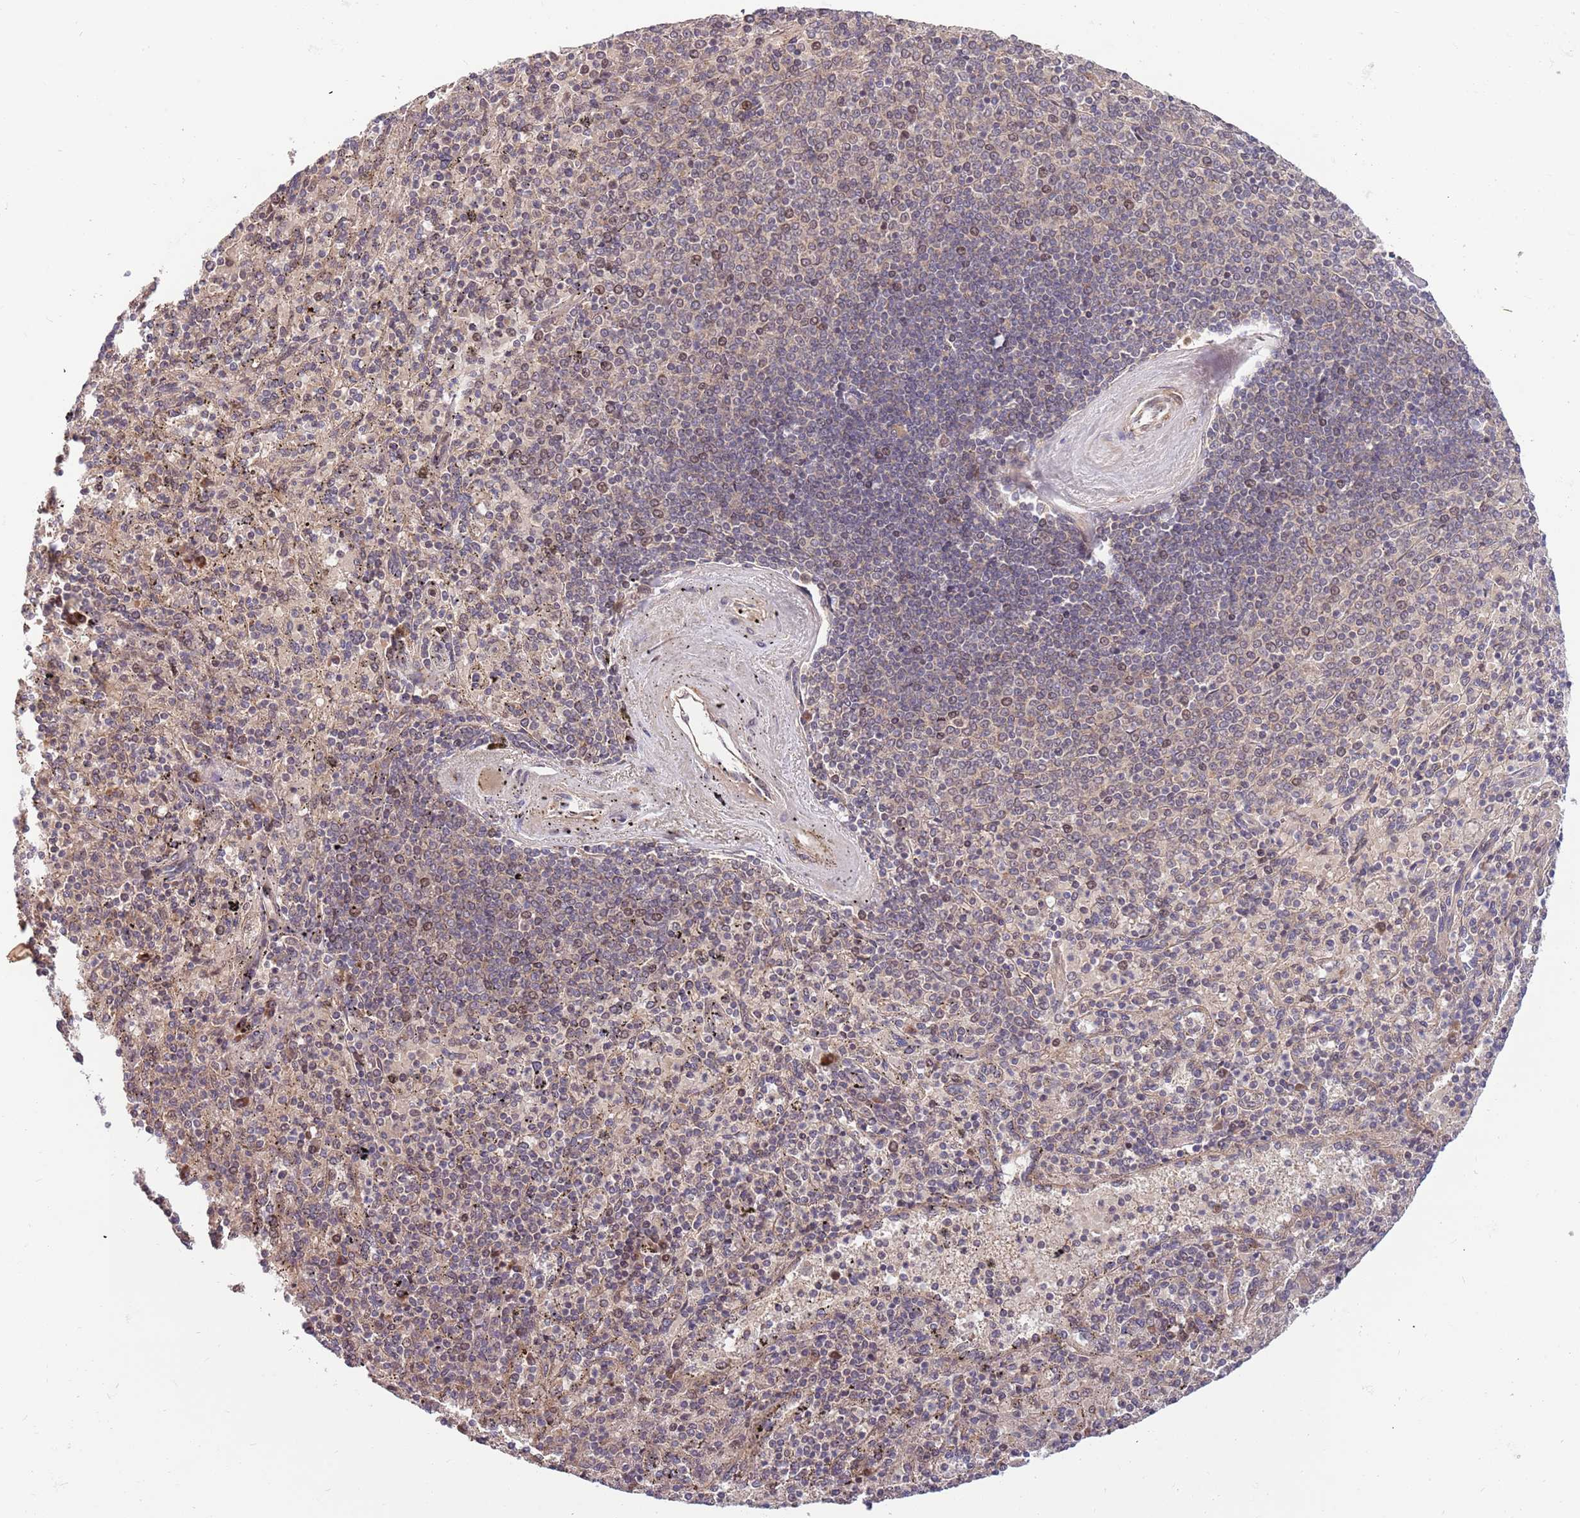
{"staining": {"intensity": "moderate", "quantity": "<25%", "location": "nuclear"}, "tissue": "spleen", "cell_type": "Cells in red pulp", "image_type": "normal", "snomed": [{"axis": "morphology", "description": "Normal tissue, NOS"}, {"axis": "topography", "description": "Spleen"}], "caption": "The immunohistochemical stain labels moderate nuclear staining in cells in red pulp of benign spleen.", "gene": "HAUS3", "patient": {"sex": "male", "age": 82}}